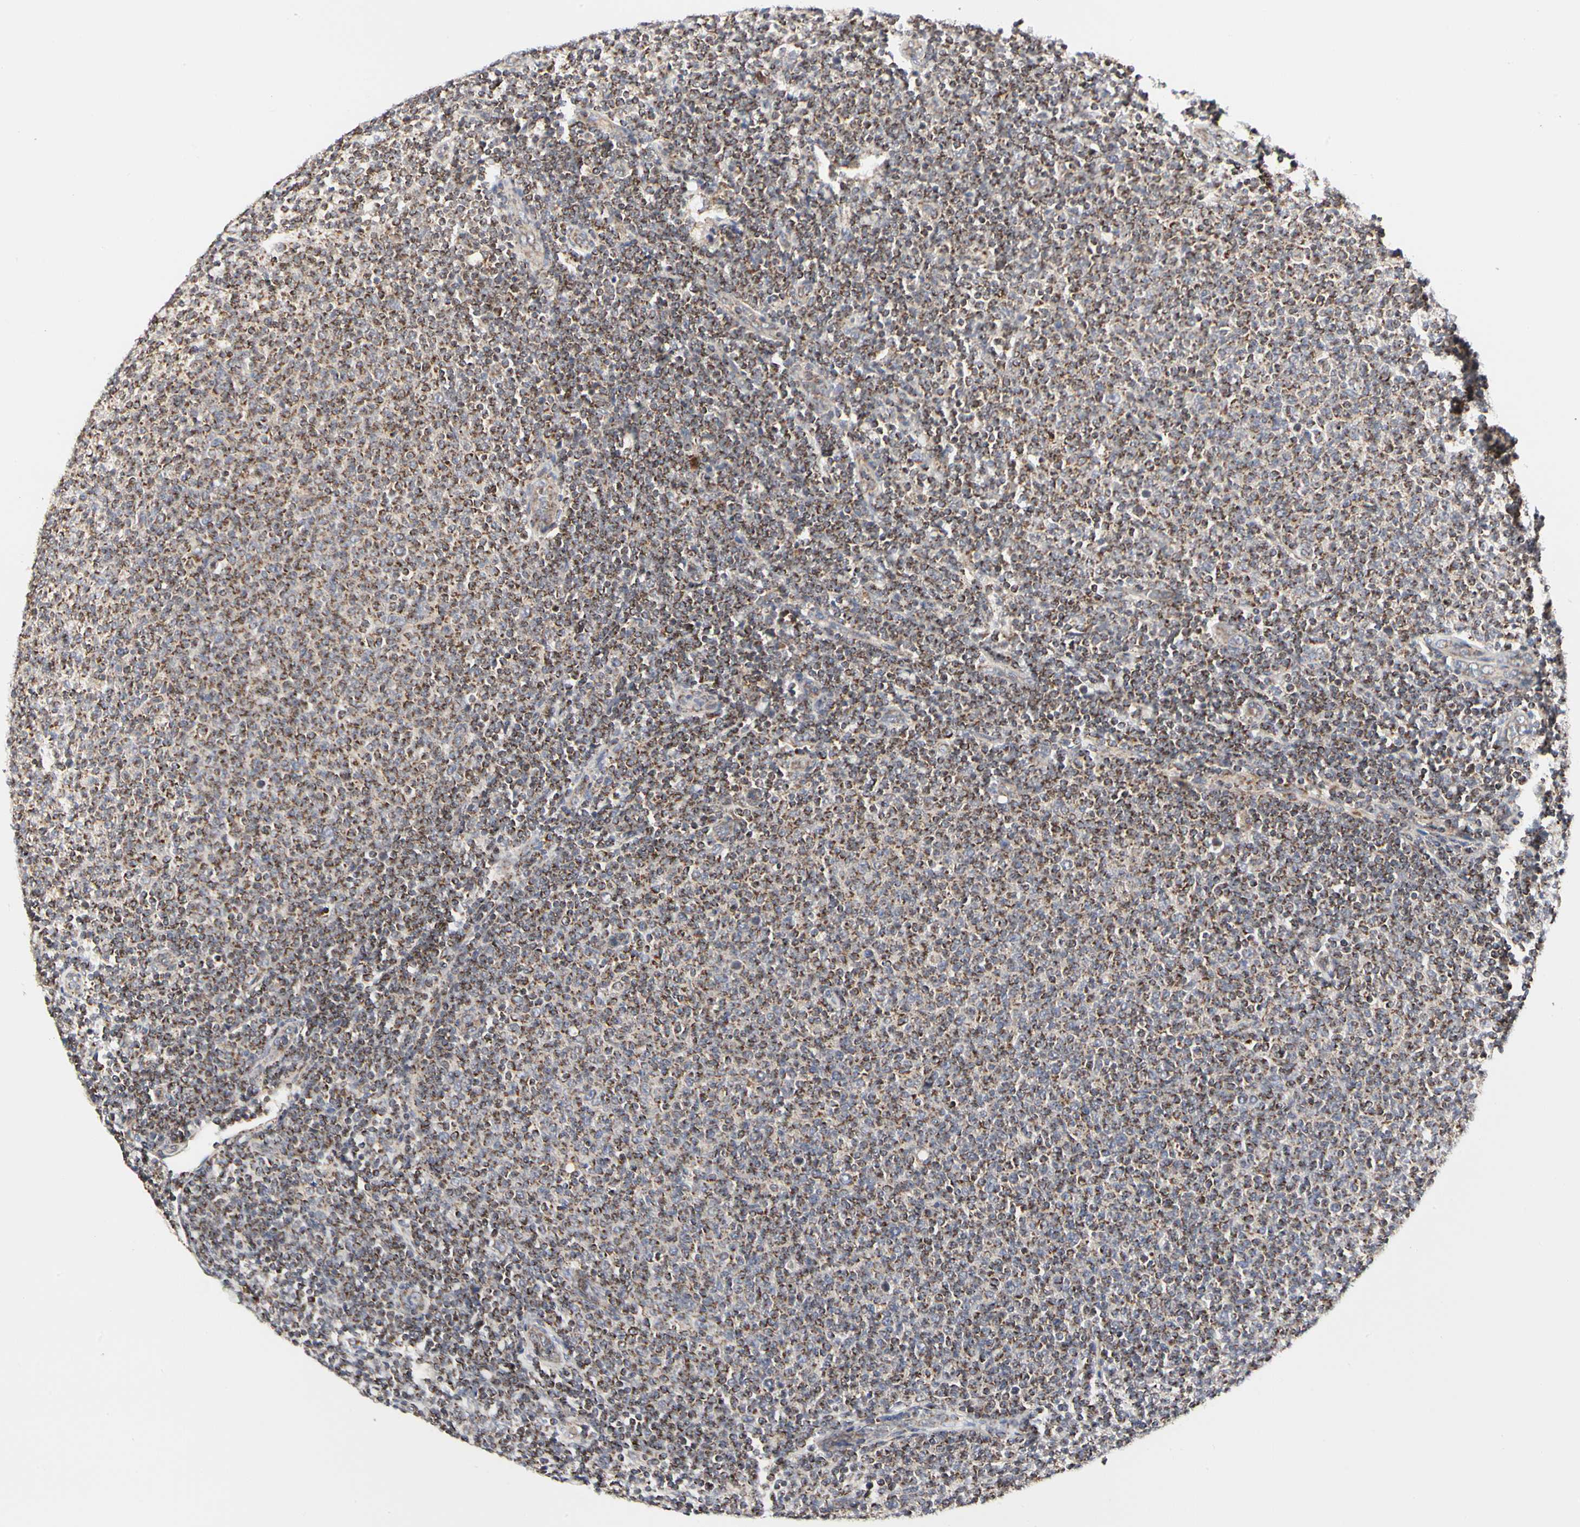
{"staining": {"intensity": "moderate", "quantity": ">75%", "location": "cytoplasmic/membranous"}, "tissue": "lymphoma", "cell_type": "Tumor cells", "image_type": "cancer", "snomed": [{"axis": "morphology", "description": "Malignant lymphoma, non-Hodgkin's type, Low grade"}, {"axis": "topography", "description": "Lymph node"}], "caption": "Immunohistochemistry of human malignant lymphoma, non-Hodgkin's type (low-grade) shows medium levels of moderate cytoplasmic/membranous staining in approximately >75% of tumor cells.", "gene": "TSKU", "patient": {"sex": "male", "age": 66}}